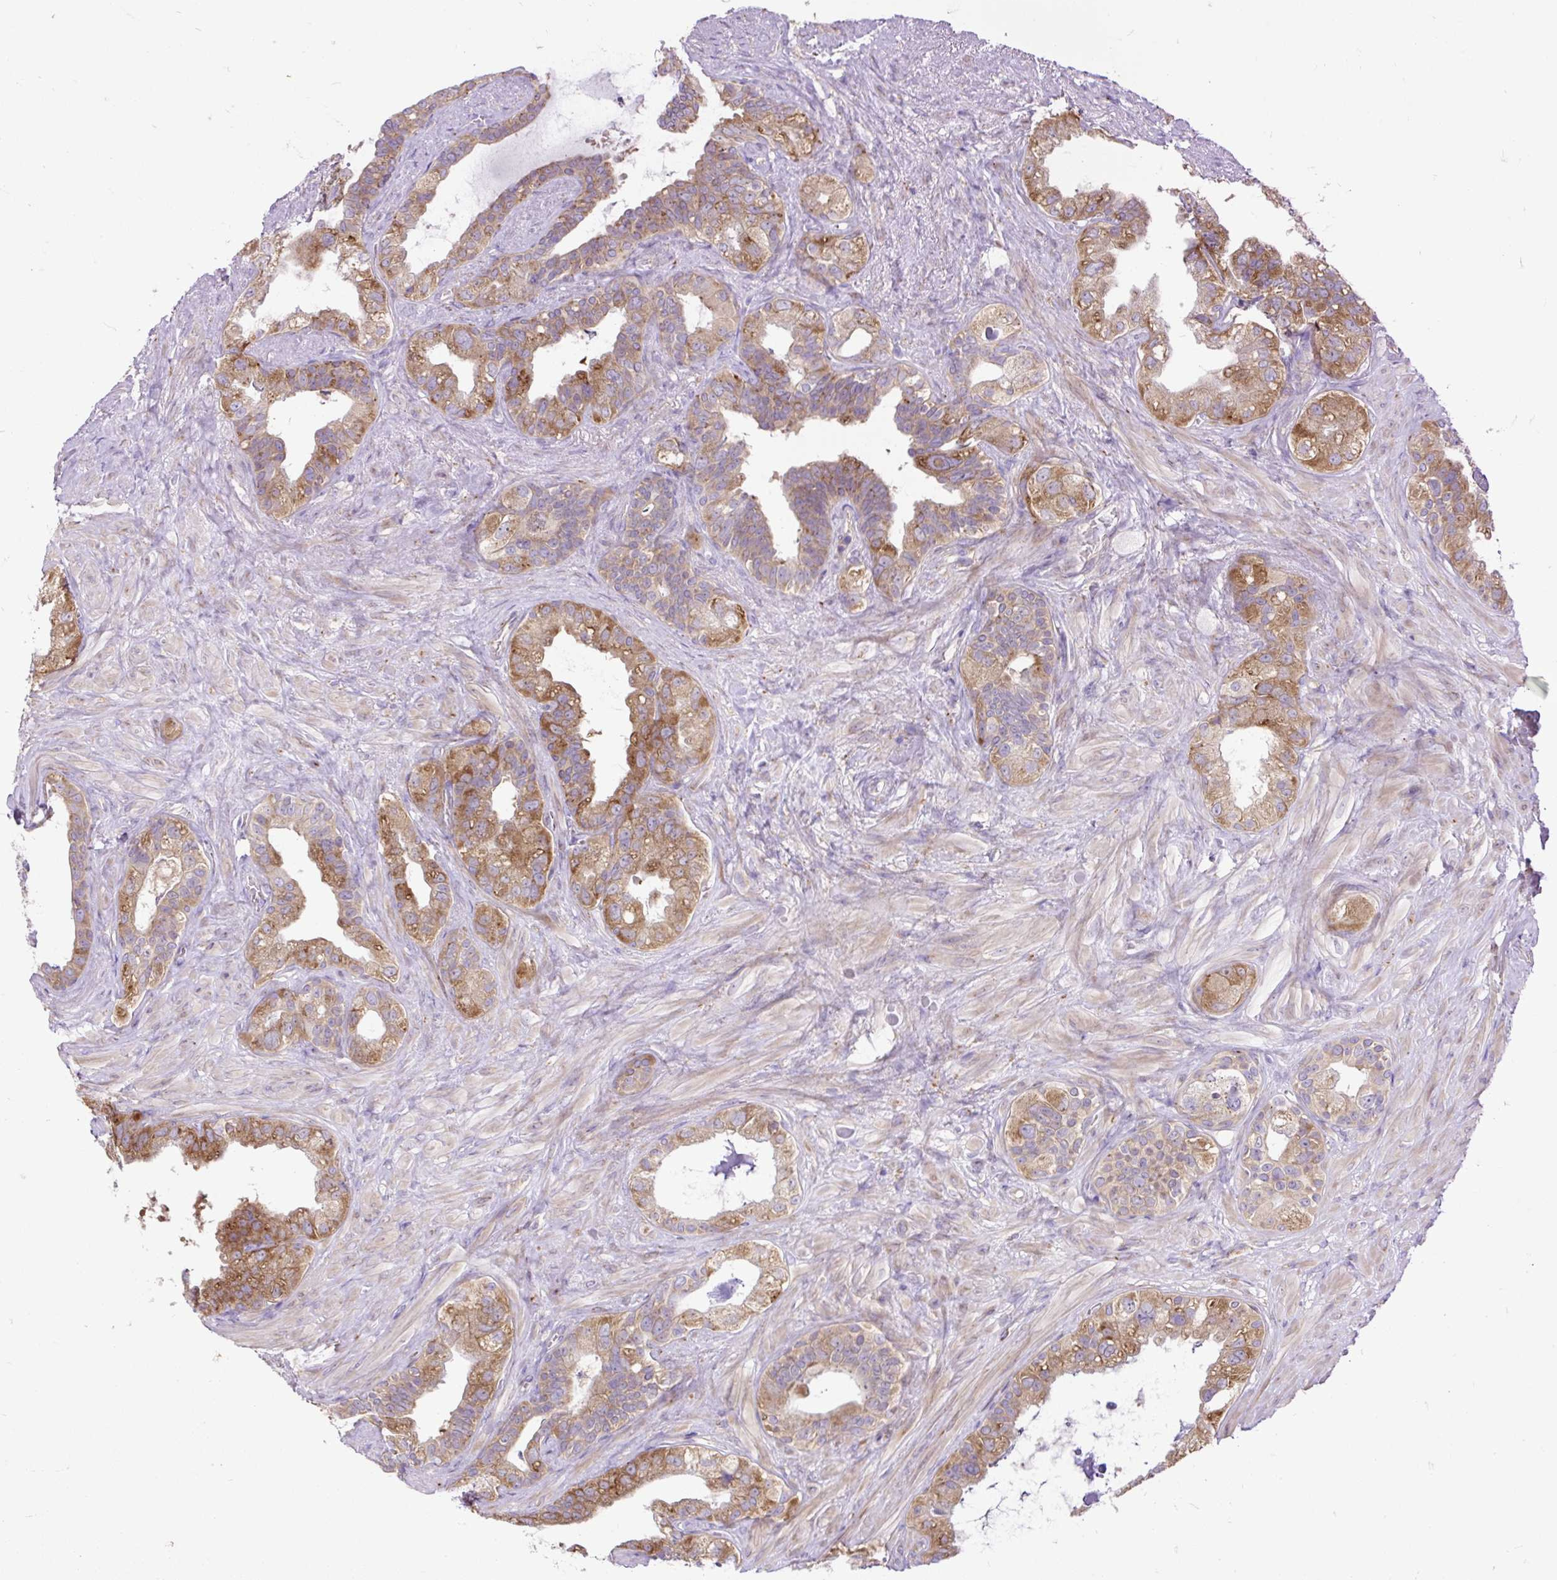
{"staining": {"intensity": "moderate", "quantity": ">75%", "location": "cytoplasmic/membranous"}, "tissue": "seminal vesicle", "cell_type": "Glandular cells", "image_type": "normal", "snomed": [{"axis": "morphology", "description": "Normal tissue, NOS"}, {"axis": "topography", "description": "Seminal veicle"}, {"axis": "topography", "description": "Peripheral nerve tissue"}], "caption": "A high-resolution histopathology image shows IHC staining of unremarkable seminal vesicle, which reveals moderate cytoplasmic/membranous positivity in about >75% of glandular cells.", "gene": "RPS5", "patient": {"sex": "male", "age": 76}}